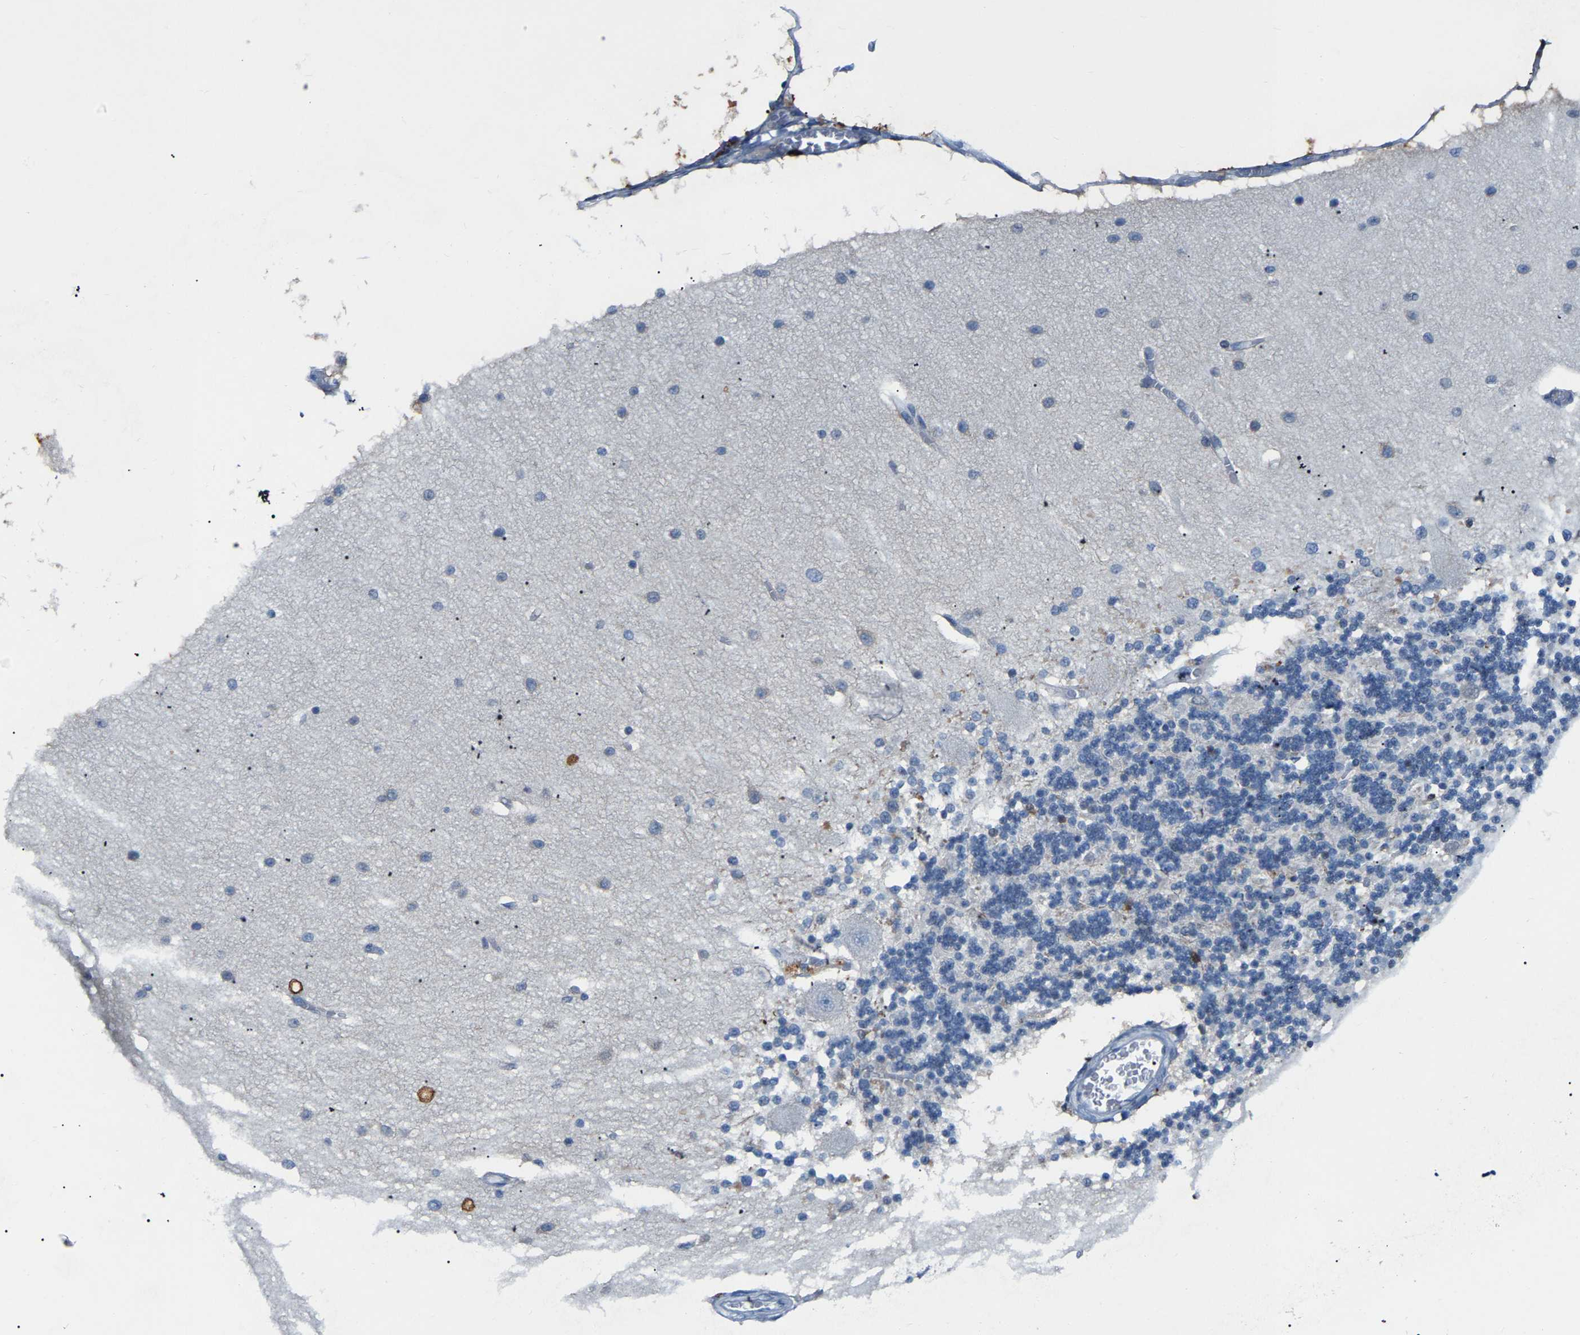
{"staining": {"intensity": "moderate", "quantity": "<25%", "location": "cytoplasmic/membranous"}, "tissue": "cerebellum", "cell_type": "Cells in granular layer", "image_type": "normal", "snomed": [{"axis": "morphology", "description": "Normal tissue, NOS"}, {"axis": "topography", "description": "Cerebellum"}], "caption": "The micrograph displays immunohistochemical staining of normal cerebellum. There is moderate cytoplasmic/membranous expression is present in approximately <25% of cells in granular layer.", "gene": "ABTB2", "patient": {"sex": "female", "age": 54}}